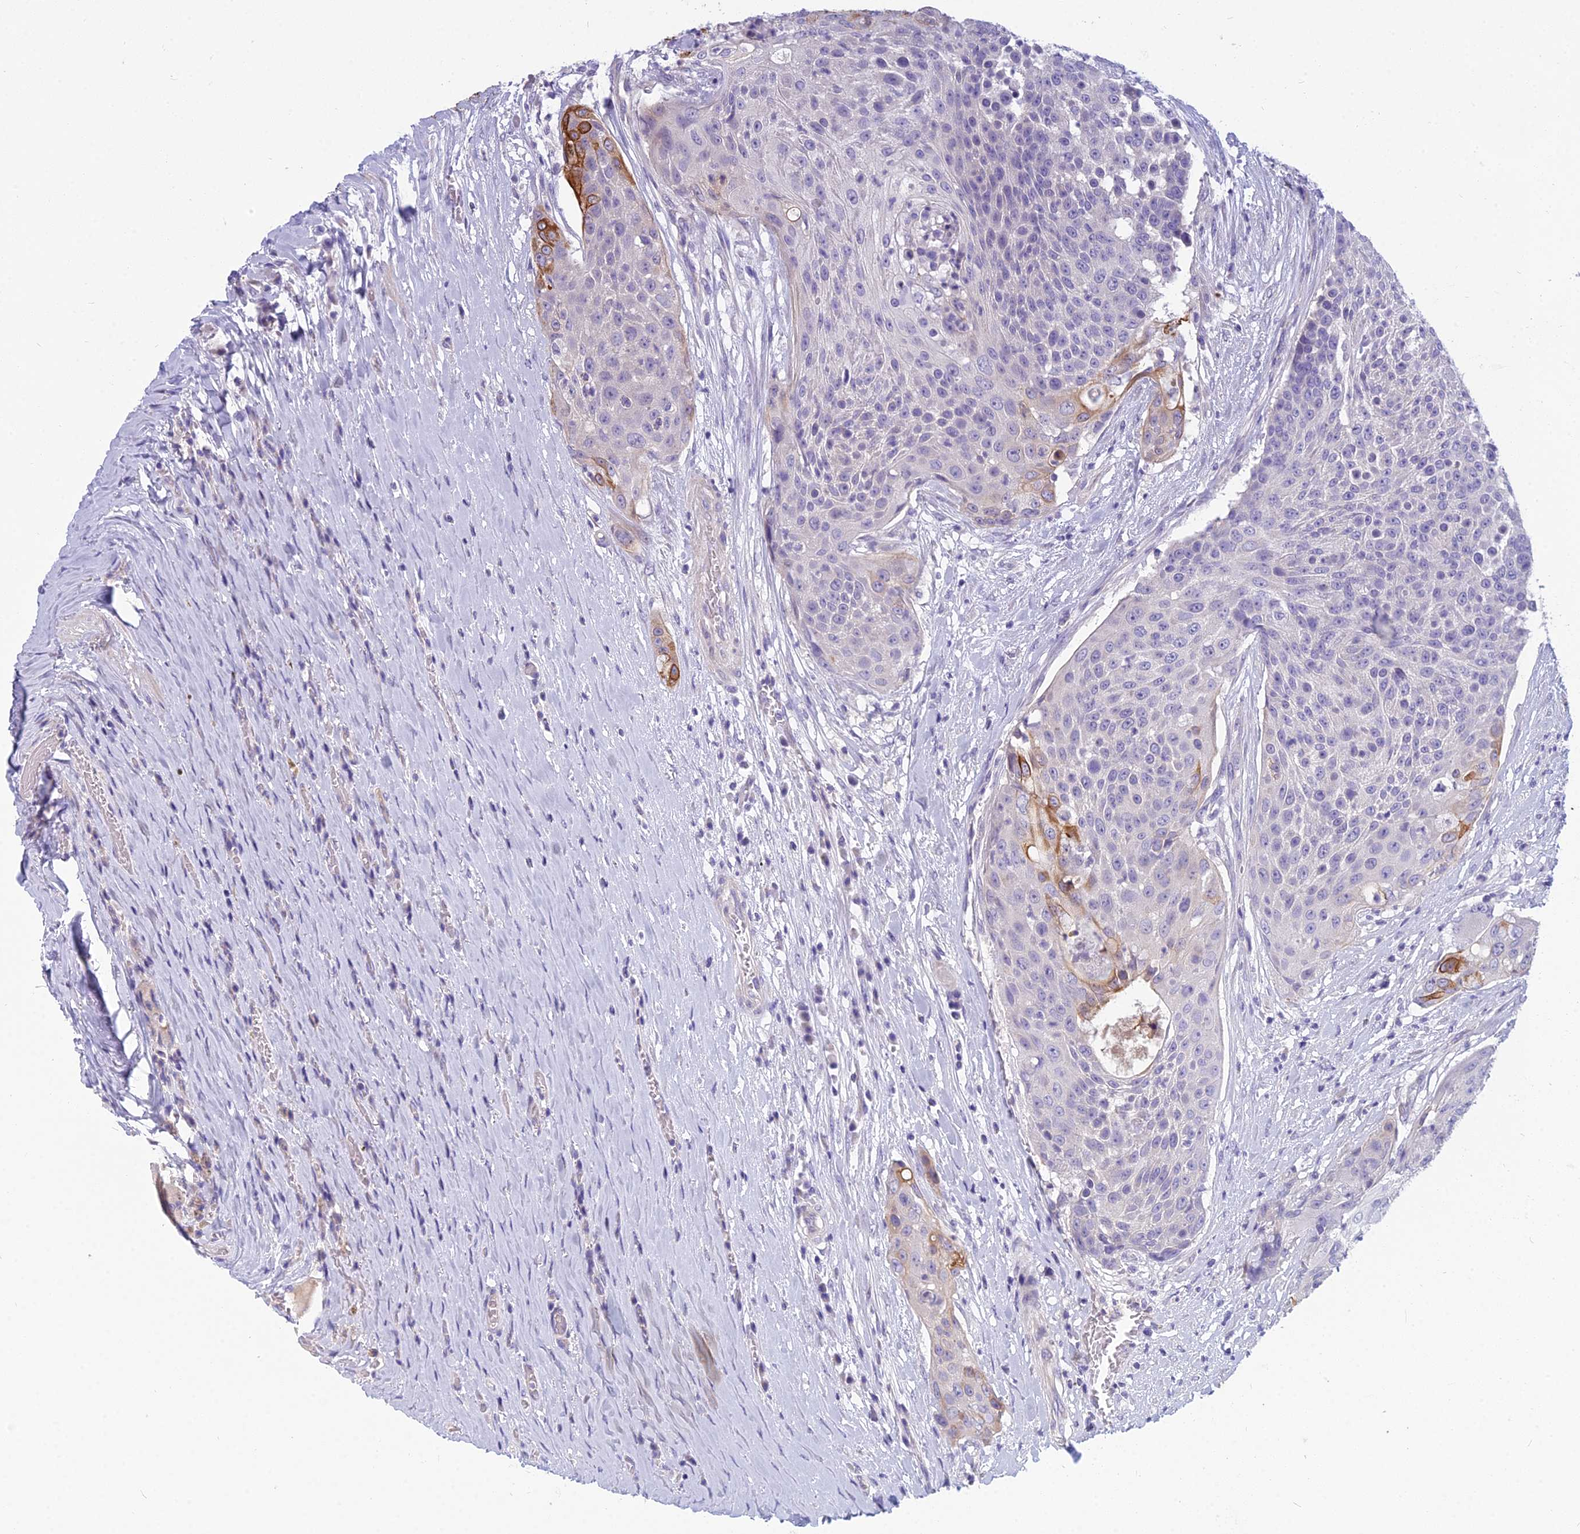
{"staining": {"intensity": "strong", "quantity": "<25%", "location": "cytoplasmic/membranous"}, "tissue": "urothelial cancer", "cell_type": "Tumor cells", "image_type": "cancer", "snomed": [{"axis": "morphology", "description": "Urothelial carcinoma, High grade"}, {"axis": "topography", "description": "Urinary bladder"}], "caption": "IHC of high-grade urothelial carcinoma reveals medium levels of strong cytoplasmic/membranous positivity in approximately <25% of tumor cells.", "gene": "RBM41", "patient": {"sex": "female", "age": 63}}